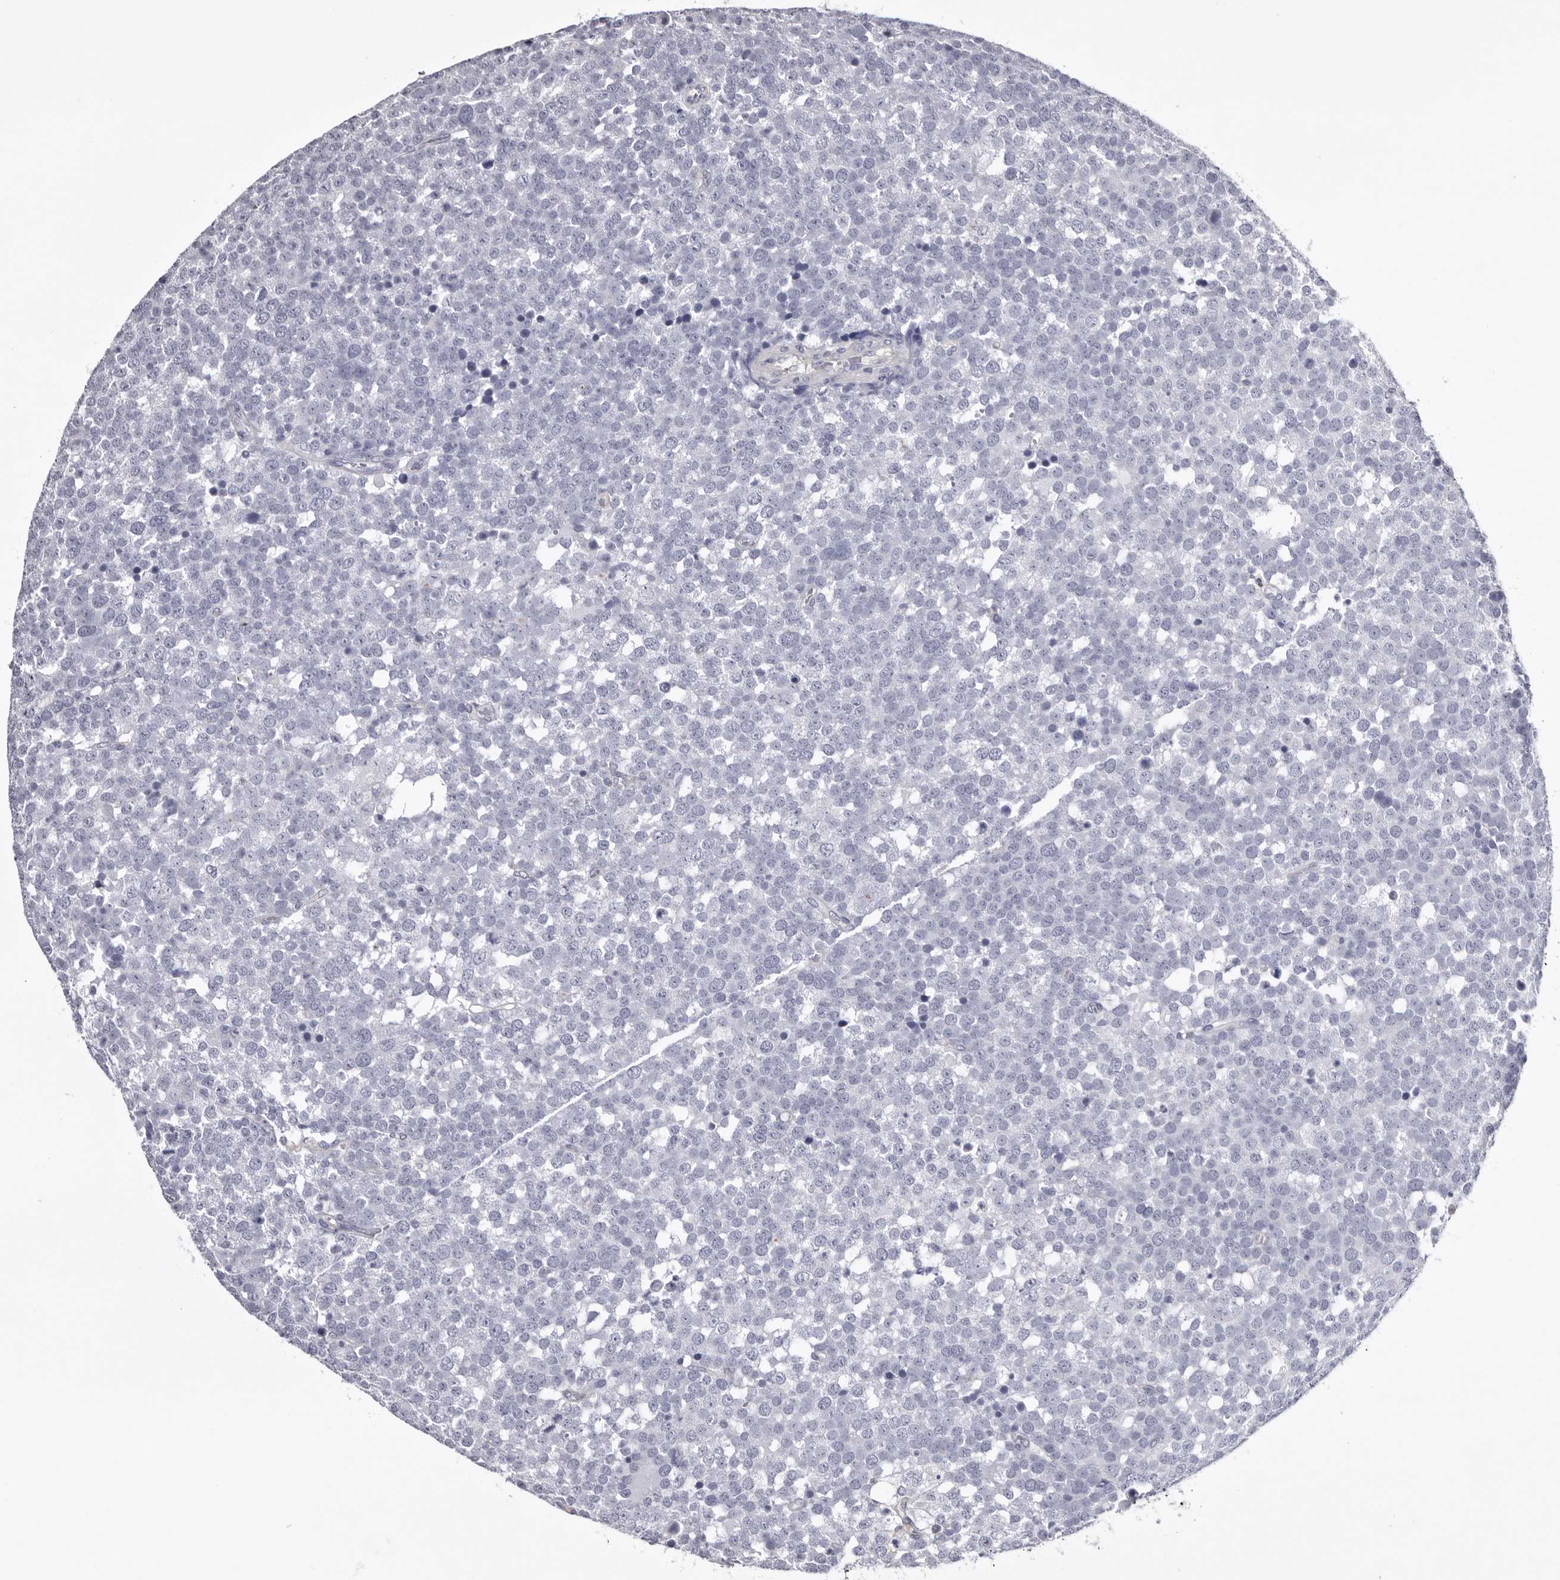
{"staining": {"intensity": "negative", "quantity": "none", "location": "none"}, "tissue": "testis cancer", "cell_type": "Tumor cells", "image_type": "cancer", "snomed": [{"axis": "morphology", "description": "Seminoma, NOS"}, {"axis": "topography", "description": "Testis"}], "caption": "IHC of human testis cancer exhibits no positivity in tumor cells.", "gene": "LAD1", "patient": {"sex": "male", "age": 71}}